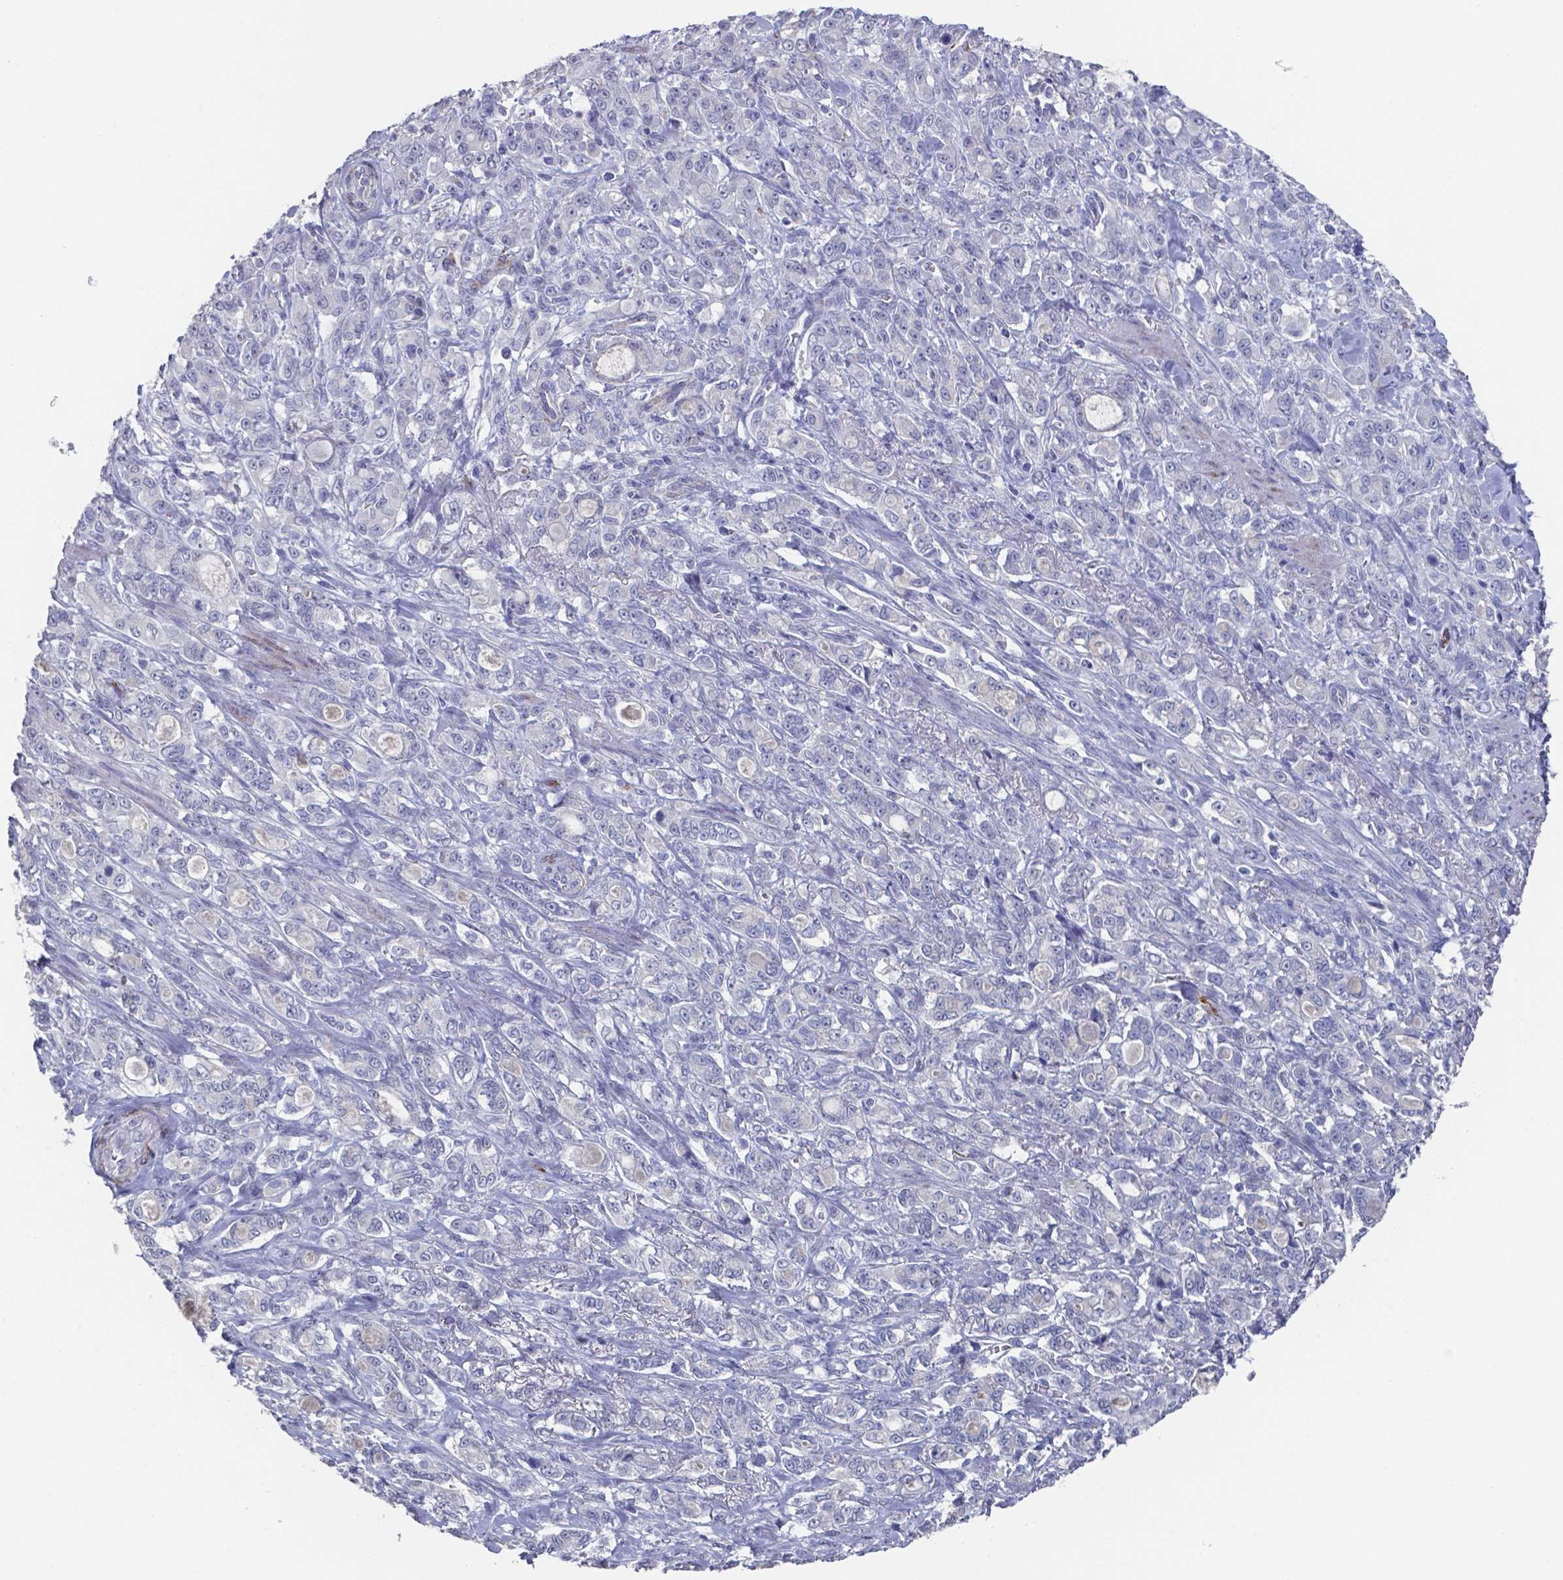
{"staining": {"intensity": "negative", "quantity": "none", "location": "none"}, "tissue": "stomach cancer", "cell_type": "Tumor cells", "image_type": "cancer", "snomed": [{"axis": "morphology", "description": "Adenocarcinoma, NOS"}, {"axis": "topography", "description": "Stomach"}], "caption": "This image is of stomach cancer stained with immunohistochemistry to label a protein in brown with the nuclei are counter-stained blue. There is no expression in tumor cells.", "gene": "PLA2R1", "patient": {"sex": "male", "age": 63}}